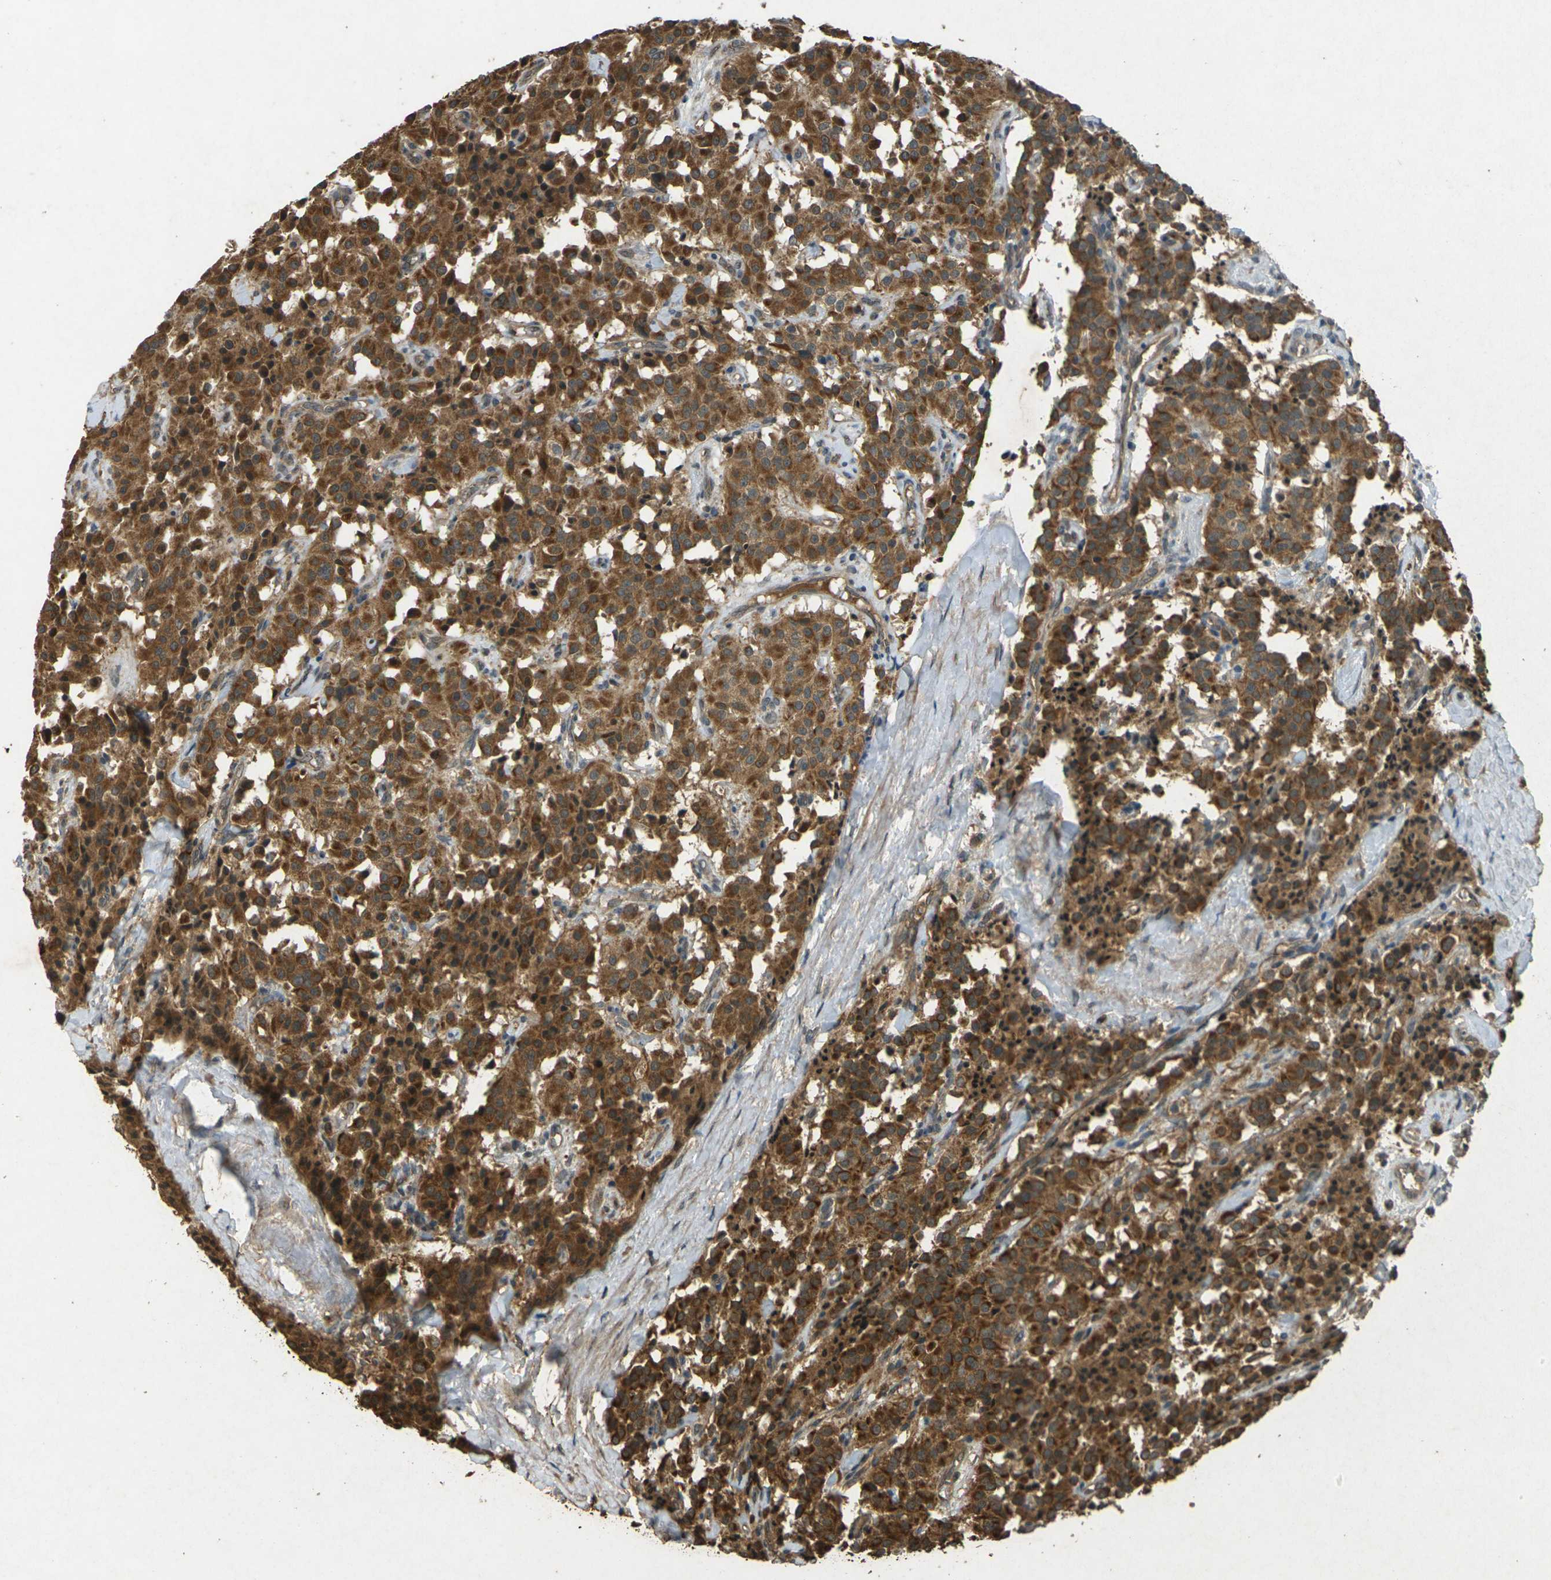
{"staining": {"intensity": "strong", "quantity": ">75%", "location": "cytoplasmic/membranous"}, "tissue": "carcinoid", "cell_type": "Tumor cells", "image_type": "cancer", "snomed": [{"axis": "morphology", "description": "Carcinoid, malignant, NOS"}, {"axis": "topography", "description": "Lung"}], "caption": "This micrograph exhibits carcinoid stained with IHC to label a protein in brown. The cytoplasmic/membranous of tumor cells show strong positivity for the protein. Nuclei are counter-stained blue.", "gene": "TAP1", "patient": {"sex": "male", "age": 30}}